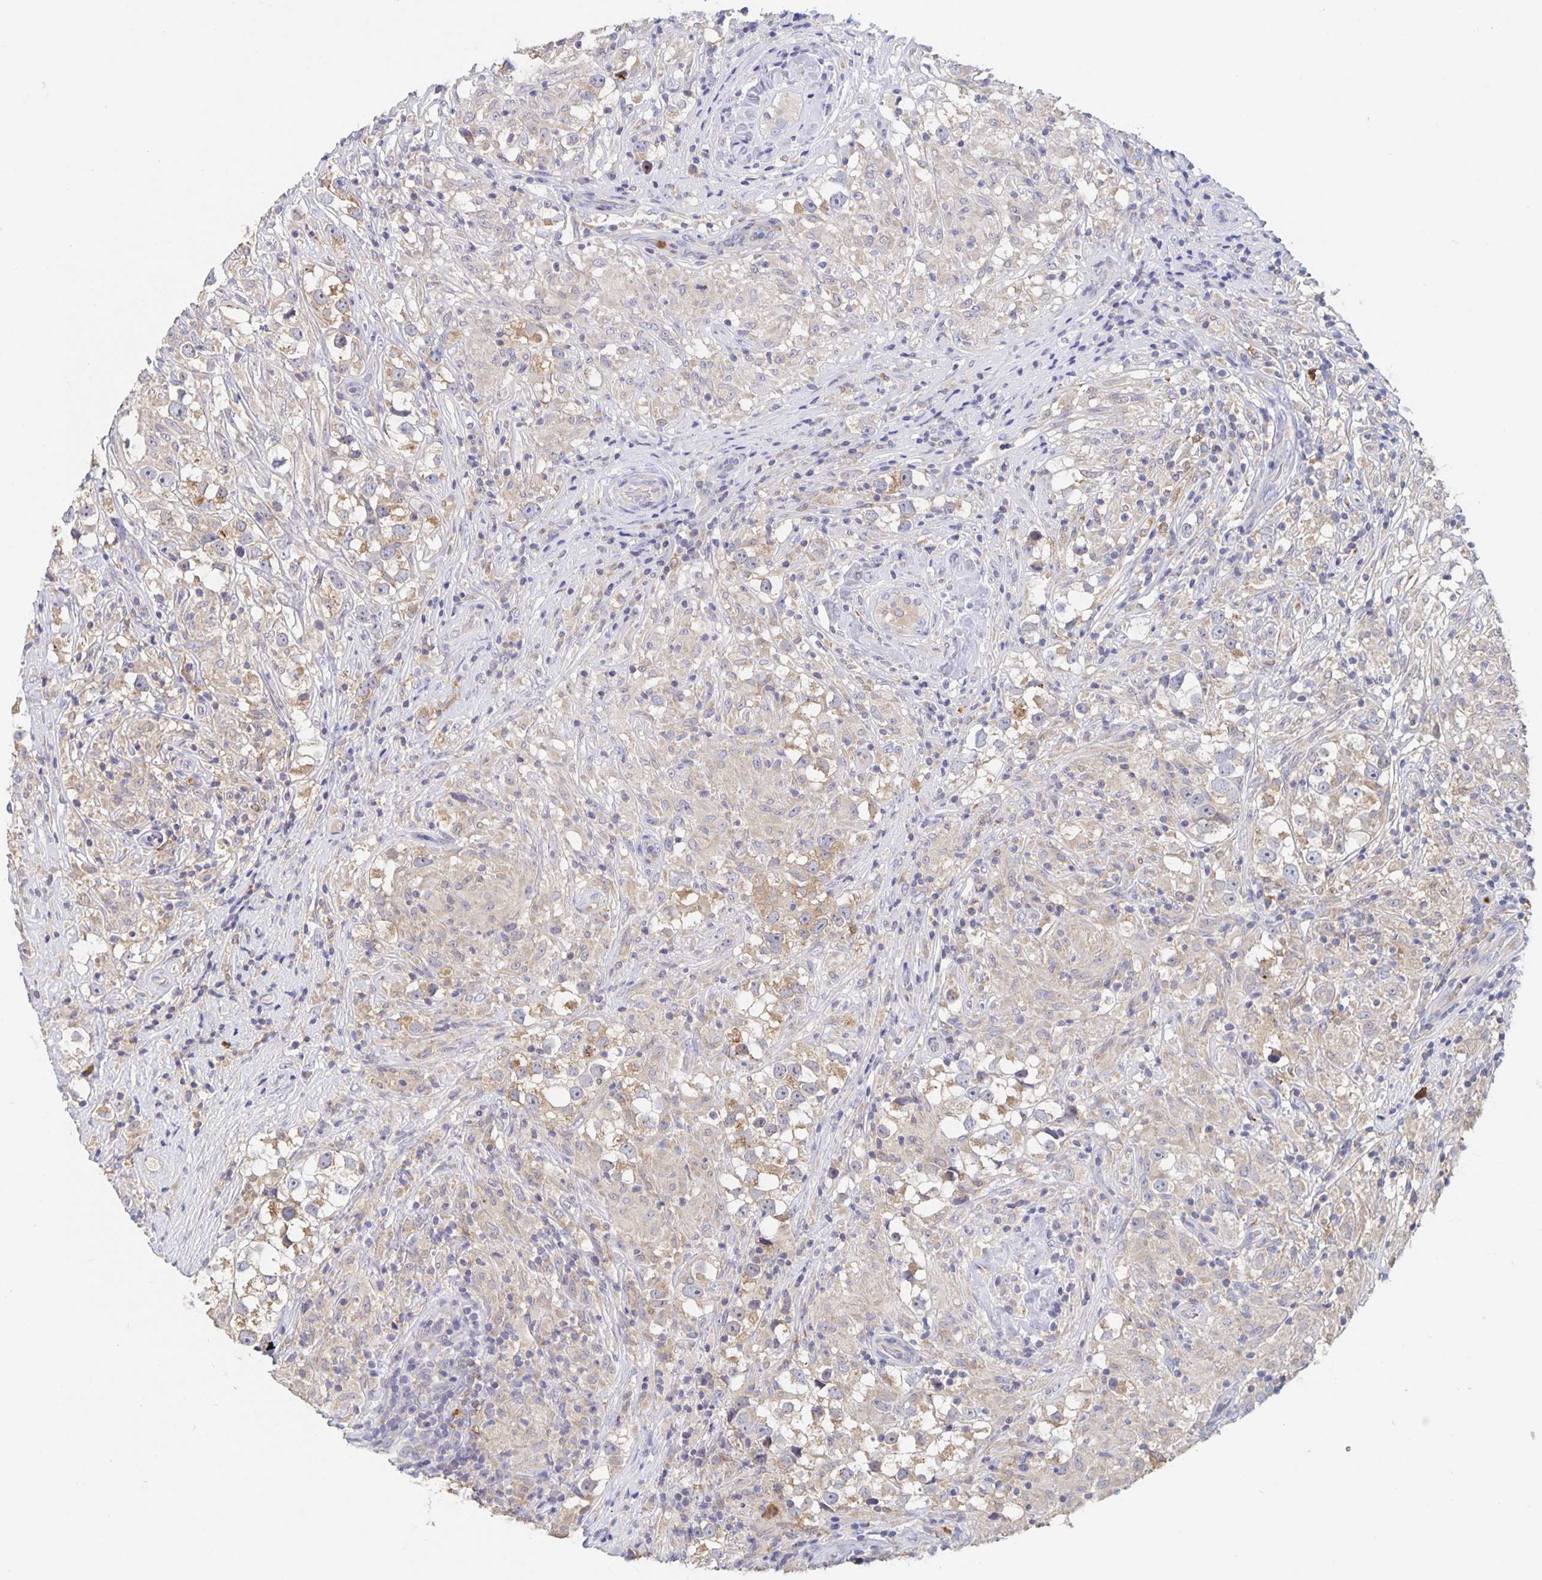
{"staining": {"intensity": "weak", "quantity": "25%-75%", "location": "cytoplasmic/membranous"}, "tissue": "testis cancer", "cell_type": "Tumor cells", "image_type": "cancer", "snomed": [{"axis": "morphology", "description": "Seminoma, NOS"}, {"axis": "topography", "description": "Testis"}], "caption": "A low amount of weak cytoplasmic/membranous positivity is appreciated in about 25%-75% of tumor cells in testis cancer tissue. (brown staining indicates protein expression, while blue staining denotes nuclei).", "gene": "CDC42BPG", "patient": {"sex": "male", "age": 46}}